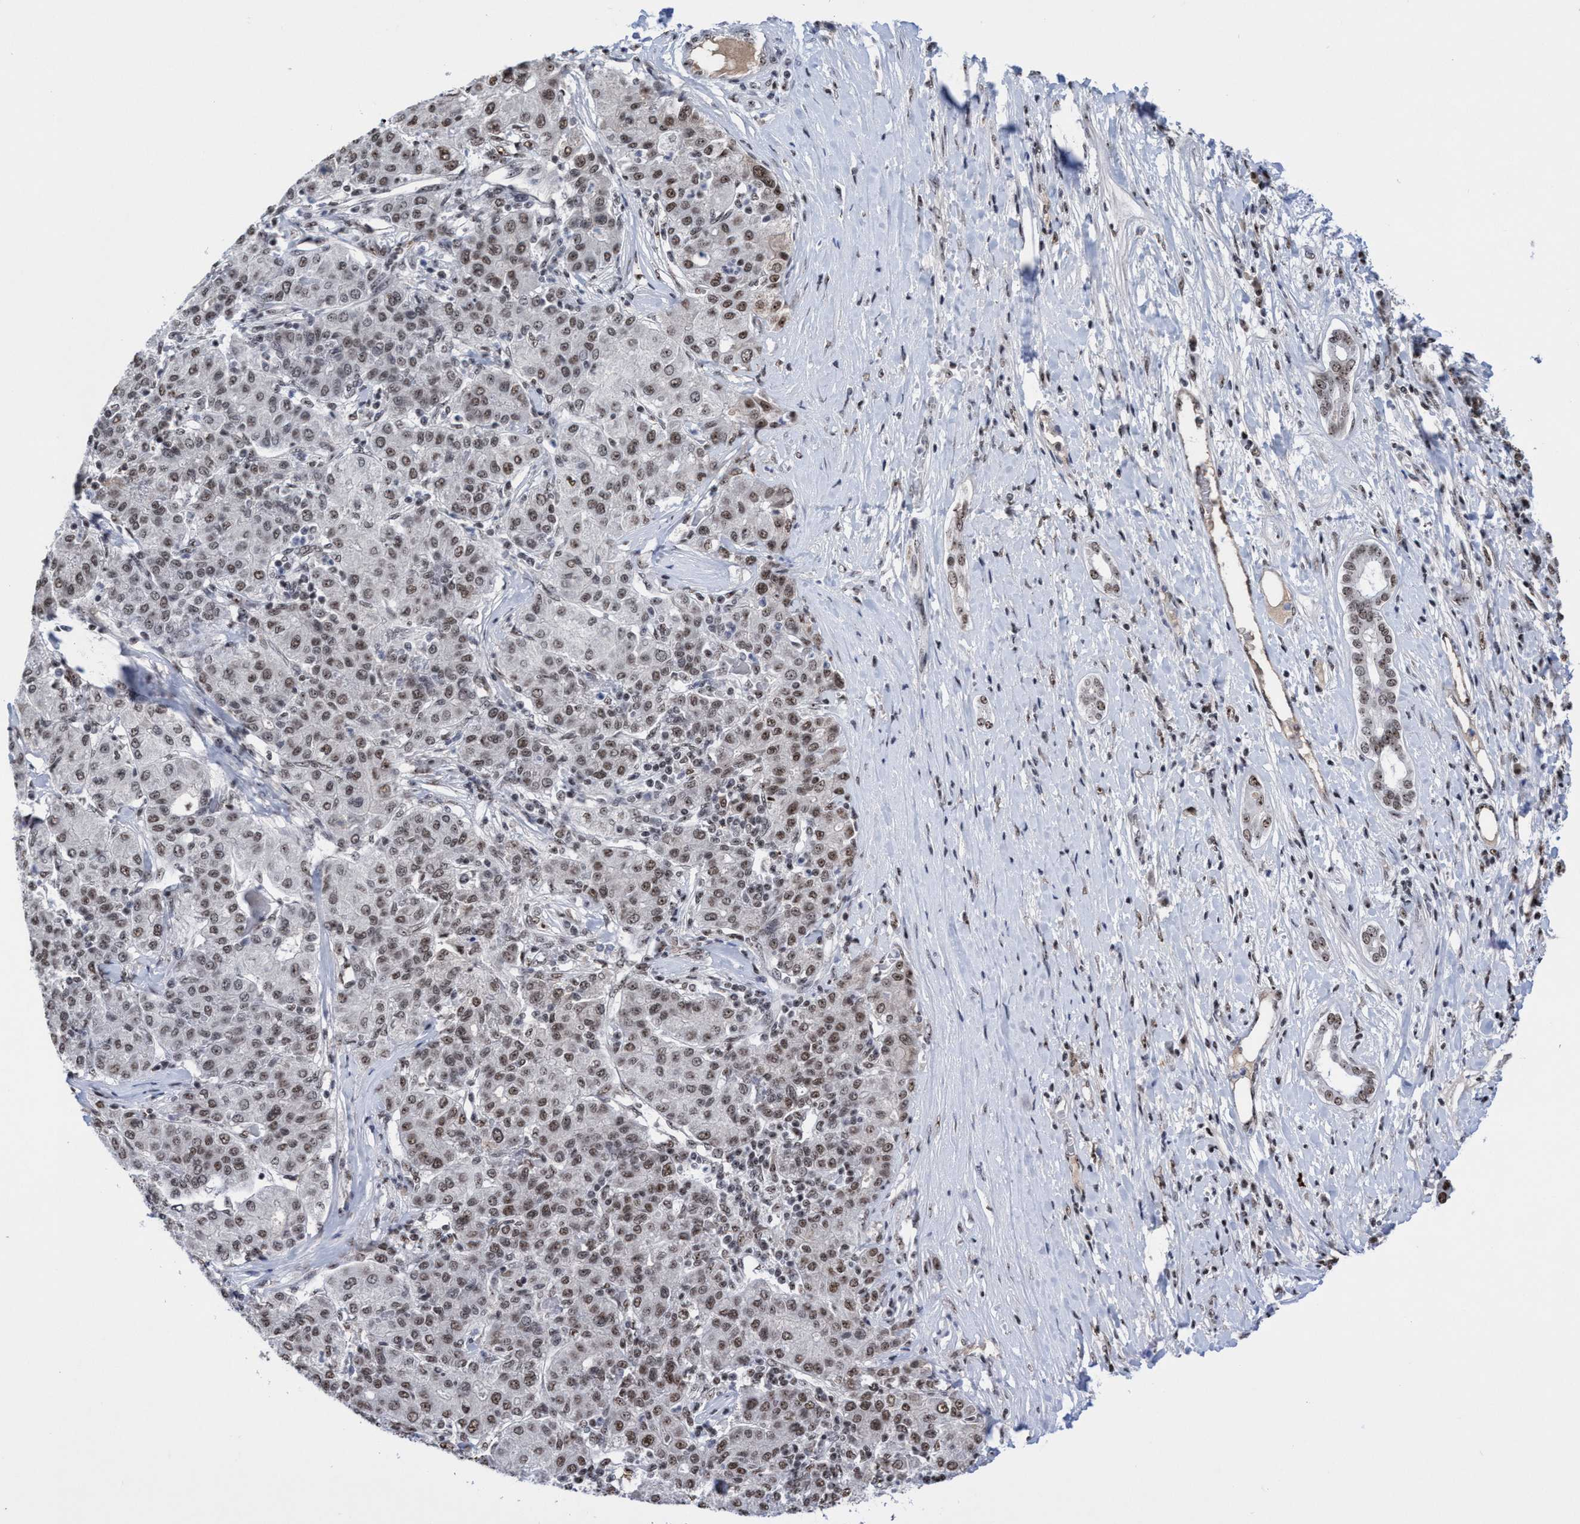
{"staining": {"intensity": "weak", "quantity": ">75%", "location": "nuclear"}, "tissue": "liver cancer", "cell_type": "Tumor cells", "image_type": "cancer", "snomed": [{"axis": "morphology", "description": "Carcinoma, Hepatocellular, NOS"}, {"axis": "topography", "description": "Liver"}], "caption": "Immunohistochemistry (IHC) image of human hepatocellular carcinoma (liver) stained for a protein (brown), which demonstrates low levels of weak nuclear staining in approximately >75% of tumor cells.", "gene": "EFCAB10", "patient": {"sex": "male", "age": 65}}